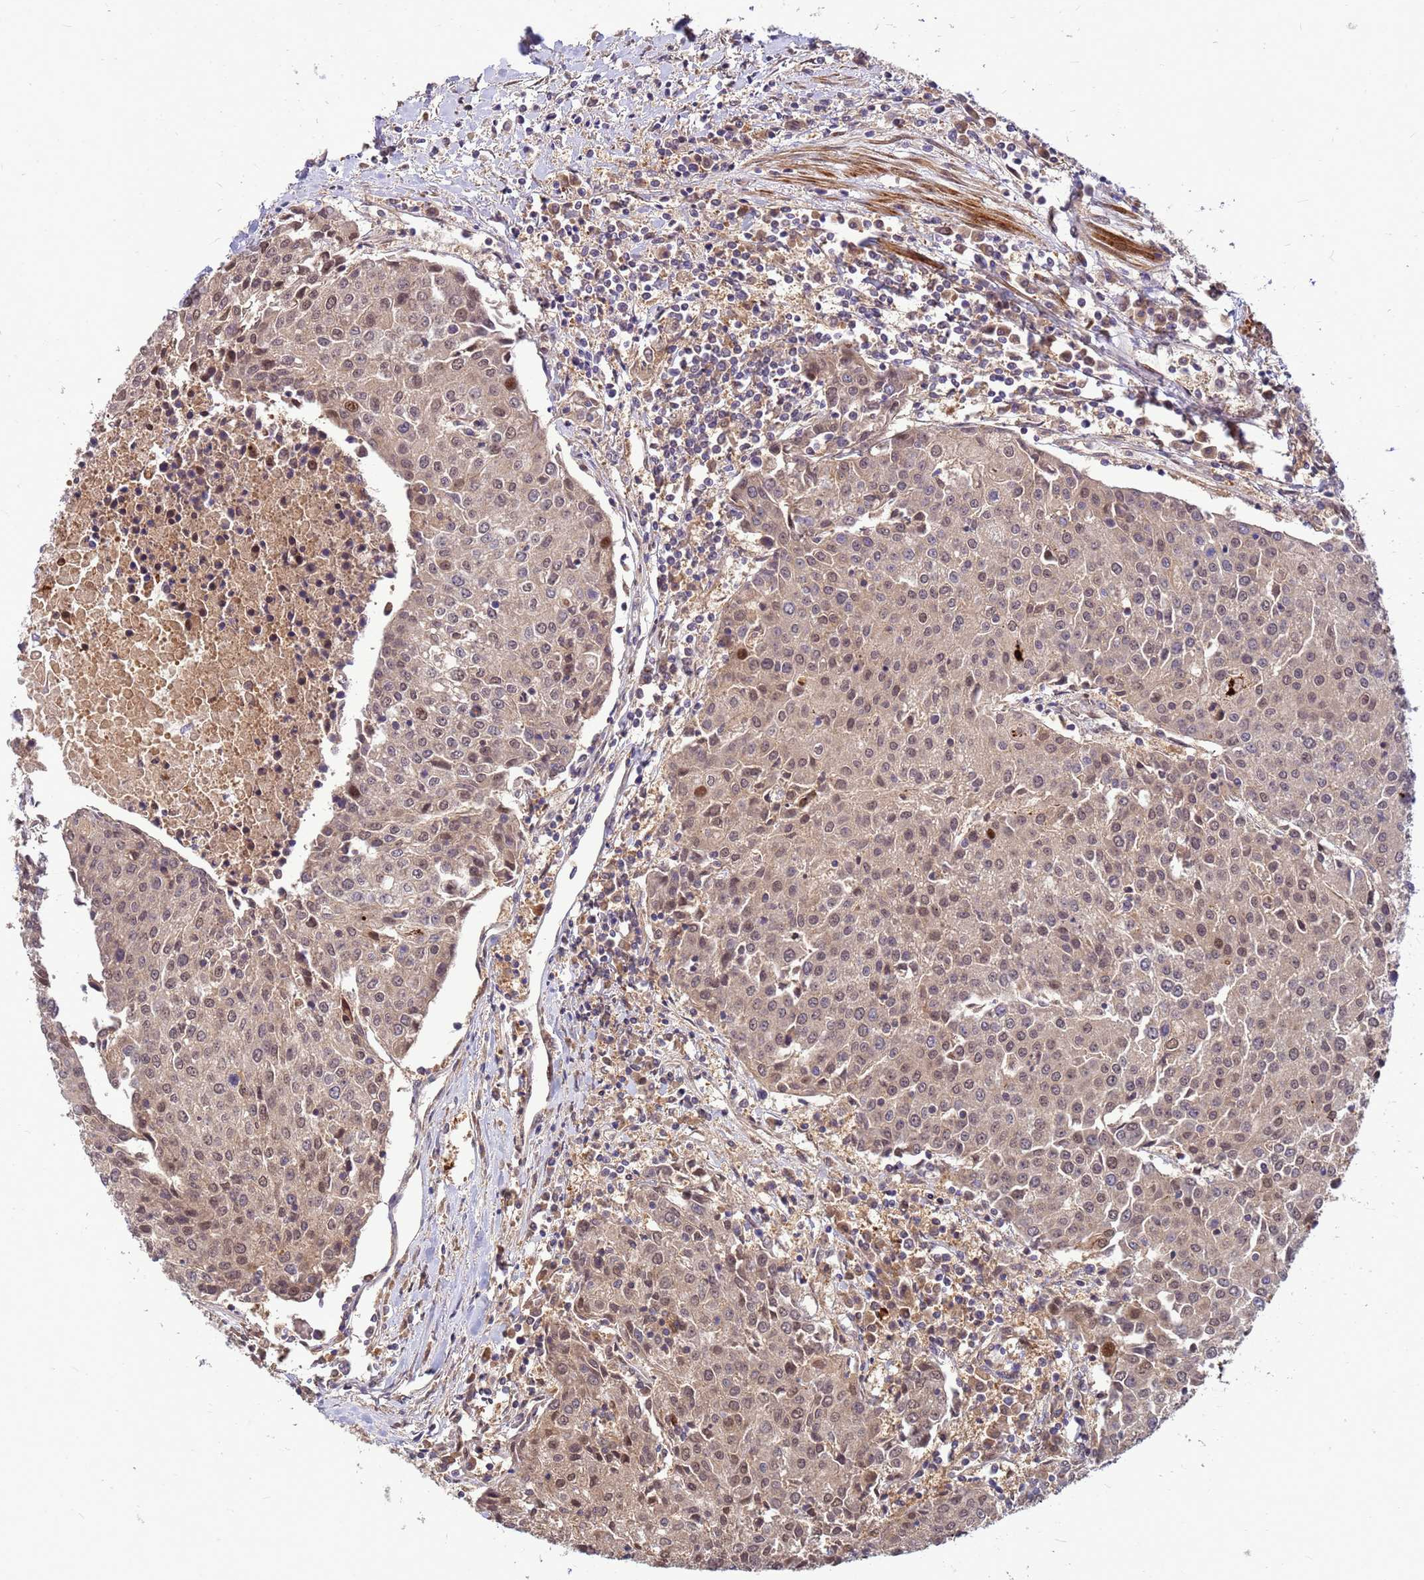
{"staining": {"intensity": "weak", "quantity": ">75%", "location": "cytoplasmic/membranous,nuclear"}, "tissue": "urothelial cancer", "cell_type": "Tumor cells", "image_type": "cancer", "snomed": [{"axis": "morphology", "description": "Urothelial carcinoma, High grade"}, {"axis": "topography", "description": "Urinary bladder"}], "caption": "Human urothelial carcinoma (high-grade) stained with a protein marker shows weak staining in tumor cells.", "gene": "DUS4L", "patient": {"sex": "female", "age": 85}}